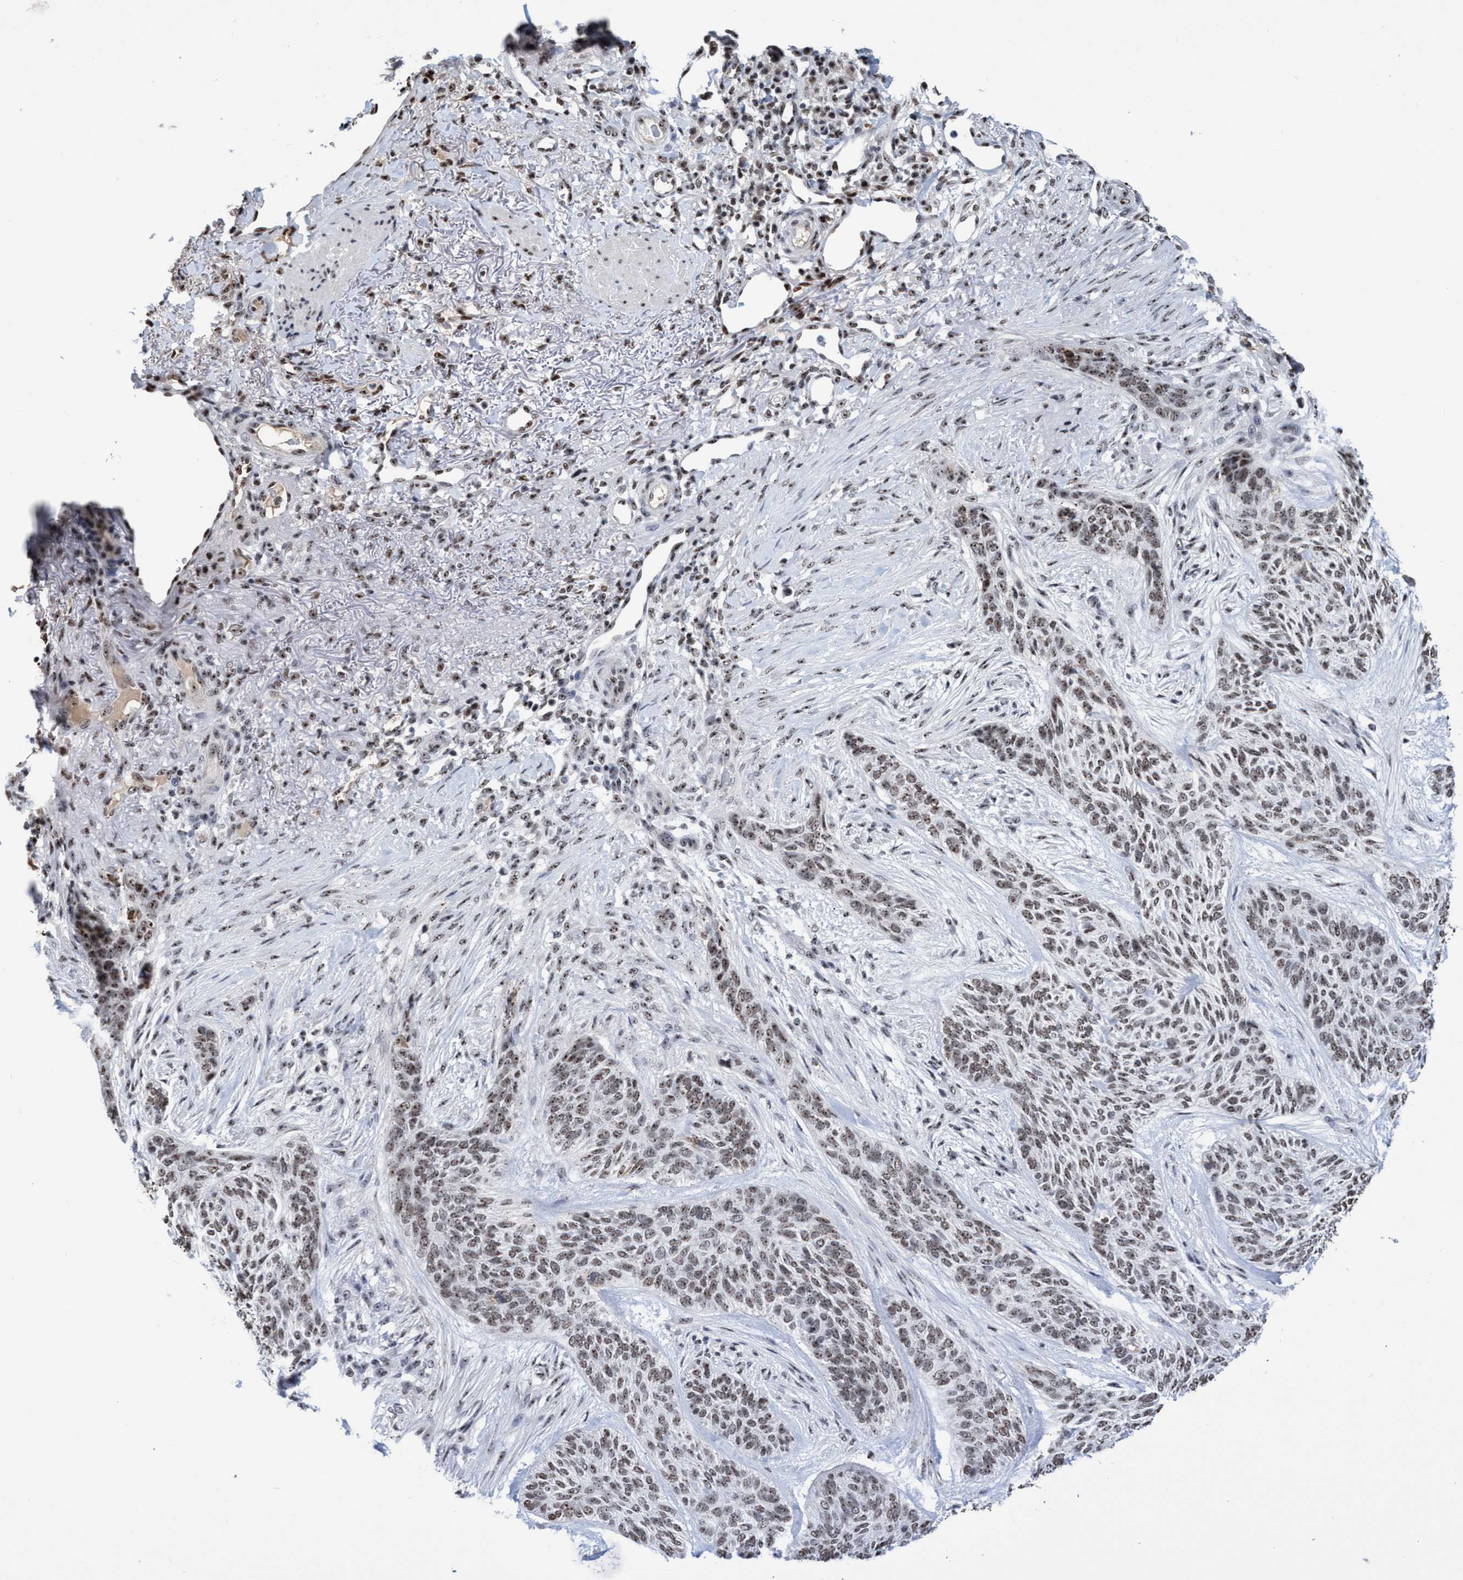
{"staining": {"intensity": "moderate", "quantity": ">75%", "location": "nuclear"}, "tissue": "skin cancer", "cell_type": "Tumor cells", "image_type": "cancer", "snomed": [{"axis": "morphology", "description": "Basal cell carcinoma"}, {"axis": "topography", "description": "Skin"}], "caption": "Brown immunohistochemical staining in skin basal cell carcinoma shows moderate nuclear positivity in approximately >75% of tumor cells.", "gene": "EFCAB10", "patient": {"sex": "male", "age": 55}}